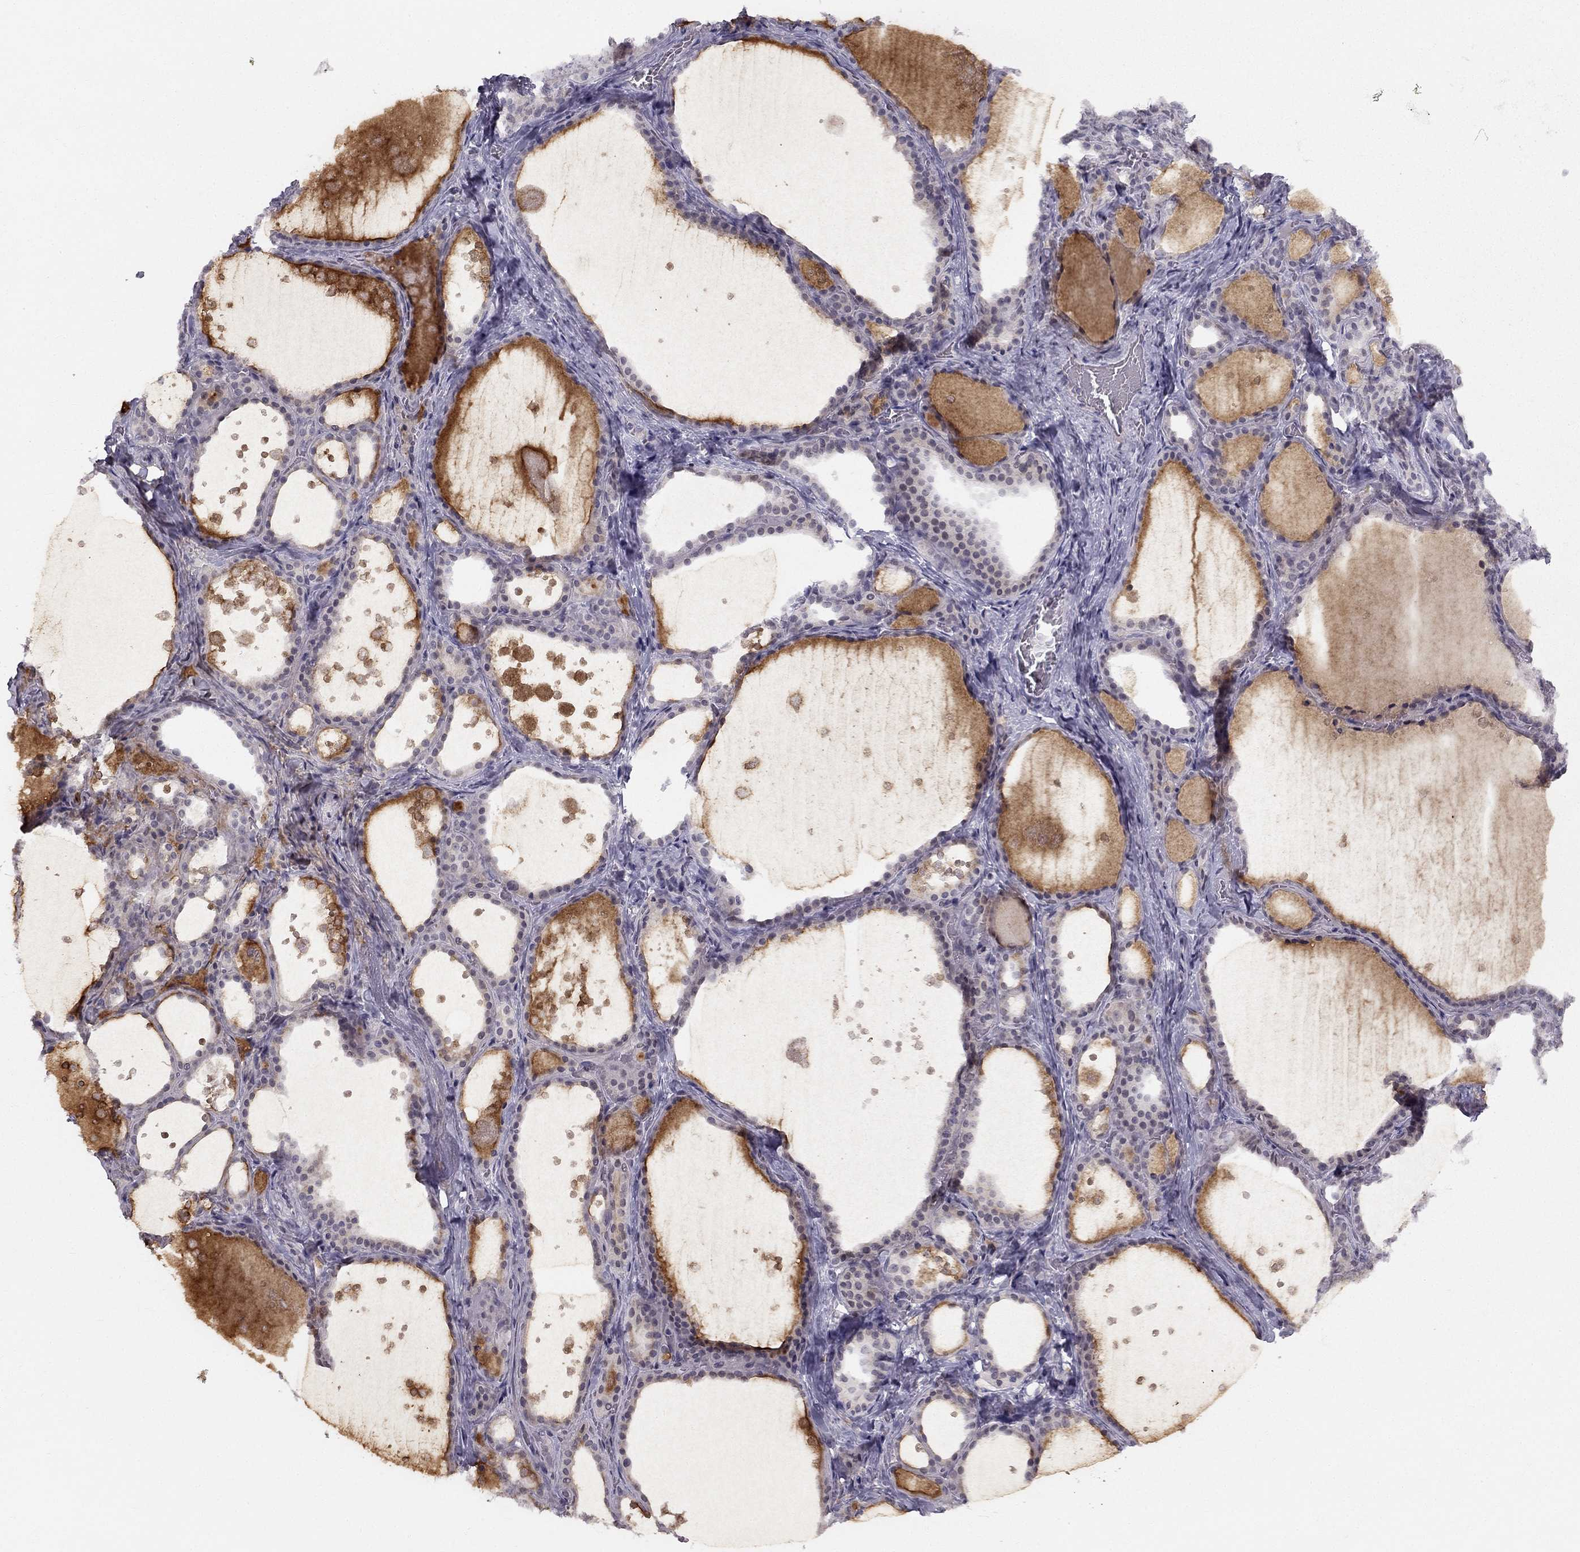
{"staining": {"intensity": "negative", "quantity": "none", "location": "none"}, "tissue": "thyroid gland", "cell_type": "Glandular cells", "image_type": "normal", "snomed": [{"axis": "morphology", "description": "Normal tissue, NOS"}, {"axis": "topography", "description": "Thyroid gland"}], "caption": "Histopathology image shows no significant protein staining in glandular cells of benign thyroid gland.", "gene": "TRPS1", "patient": {"sex": "male", "age": 63}}